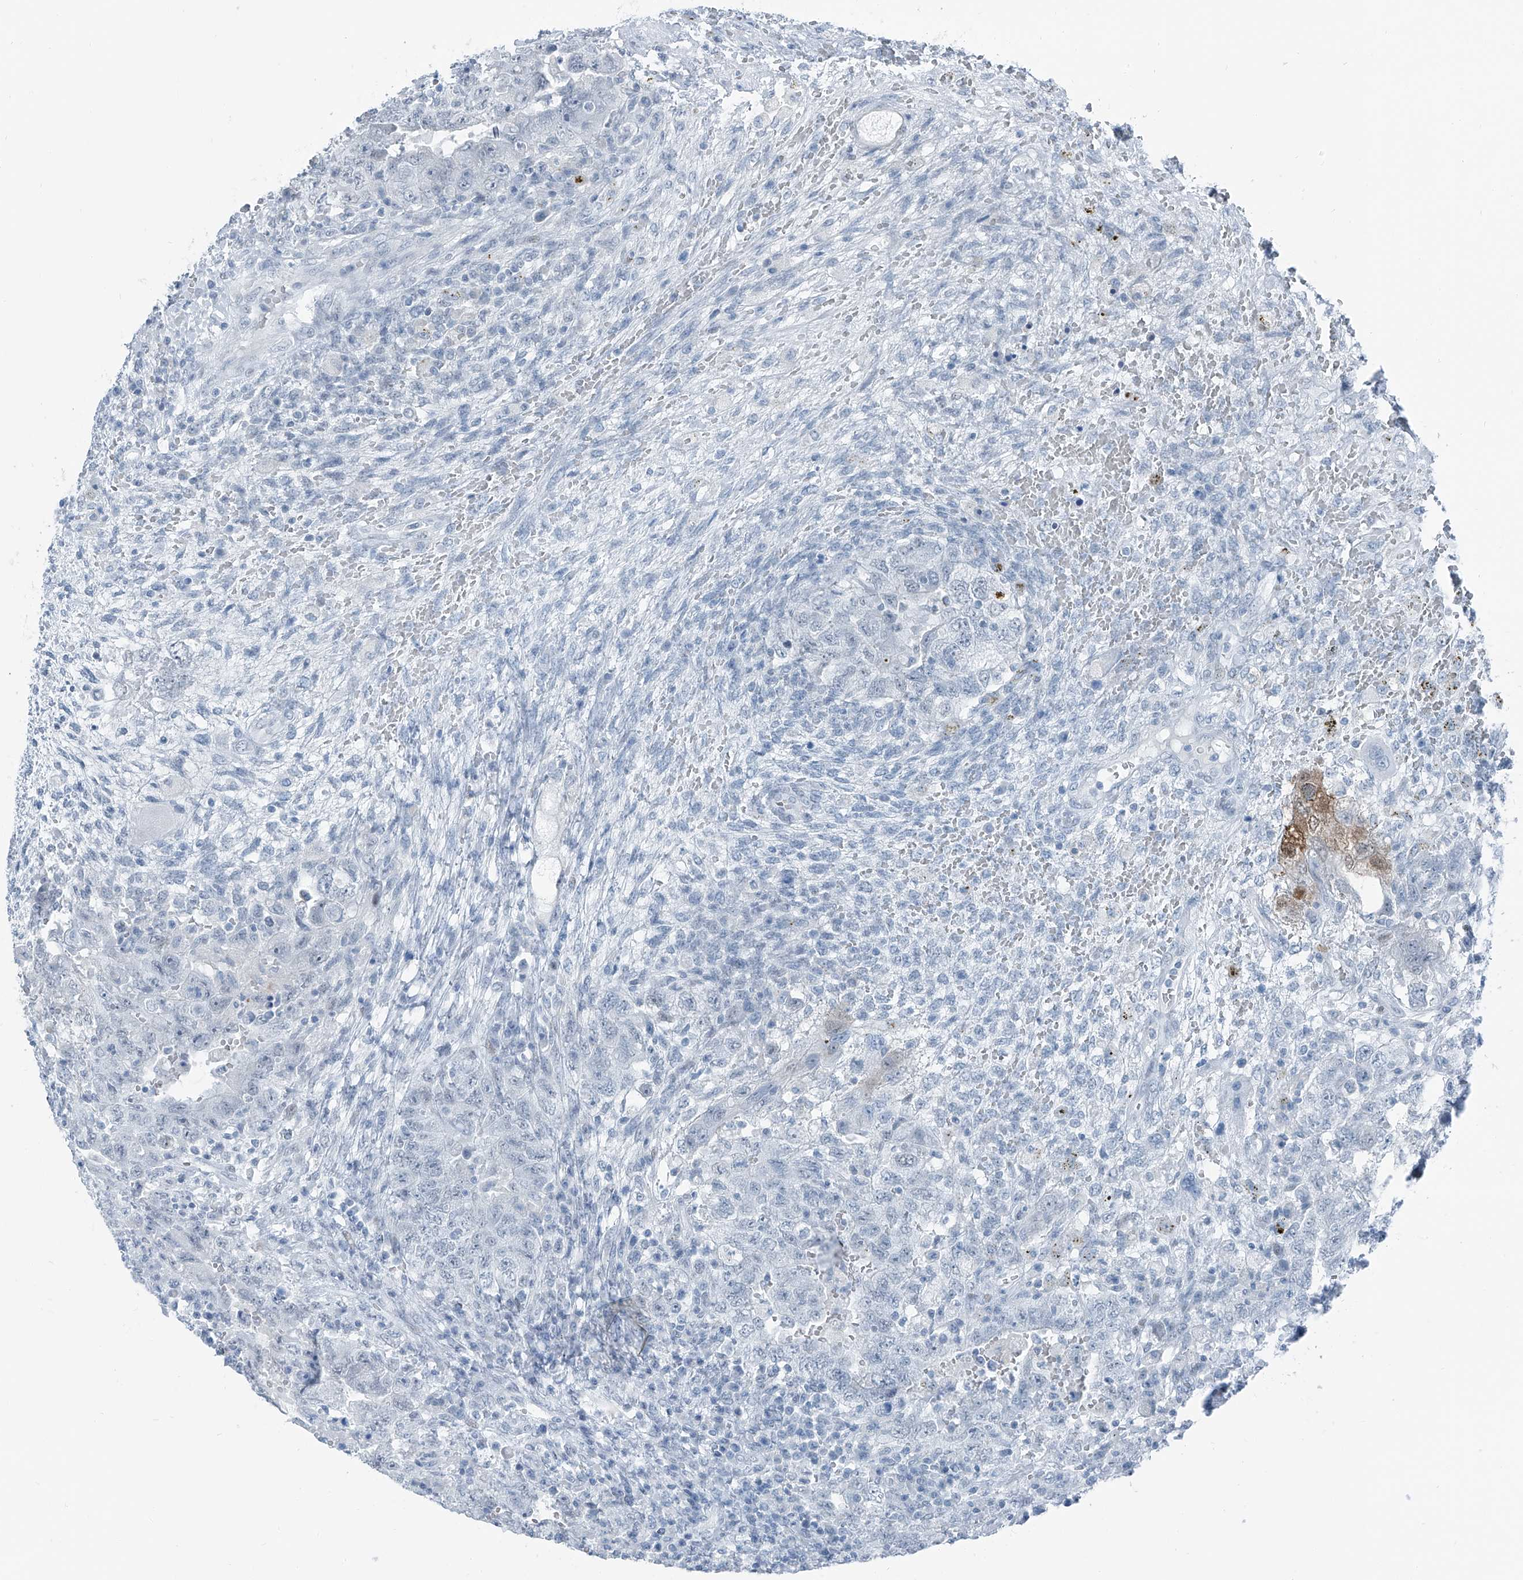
{"staining": {"intensity": "negative", "quantity": "none", "location": "none"}, "tissue": "testis cancer", "cell_type": "Tumor cells", "image_type": "cancer", "snomed": [{"axis": "morphology", "description": "Carcinoma, Embryonal, NOS"}, {"axis": "topography", "description": "Testis"}], "caption": "IHC image of neoplastic tissue: human testis cancer stained with DAB (3,3'-diaminobenzidine) displays no significant protein expression in tumor cells.", "gene": "RGN", "patient": {"sex": "male", "age": 26}}